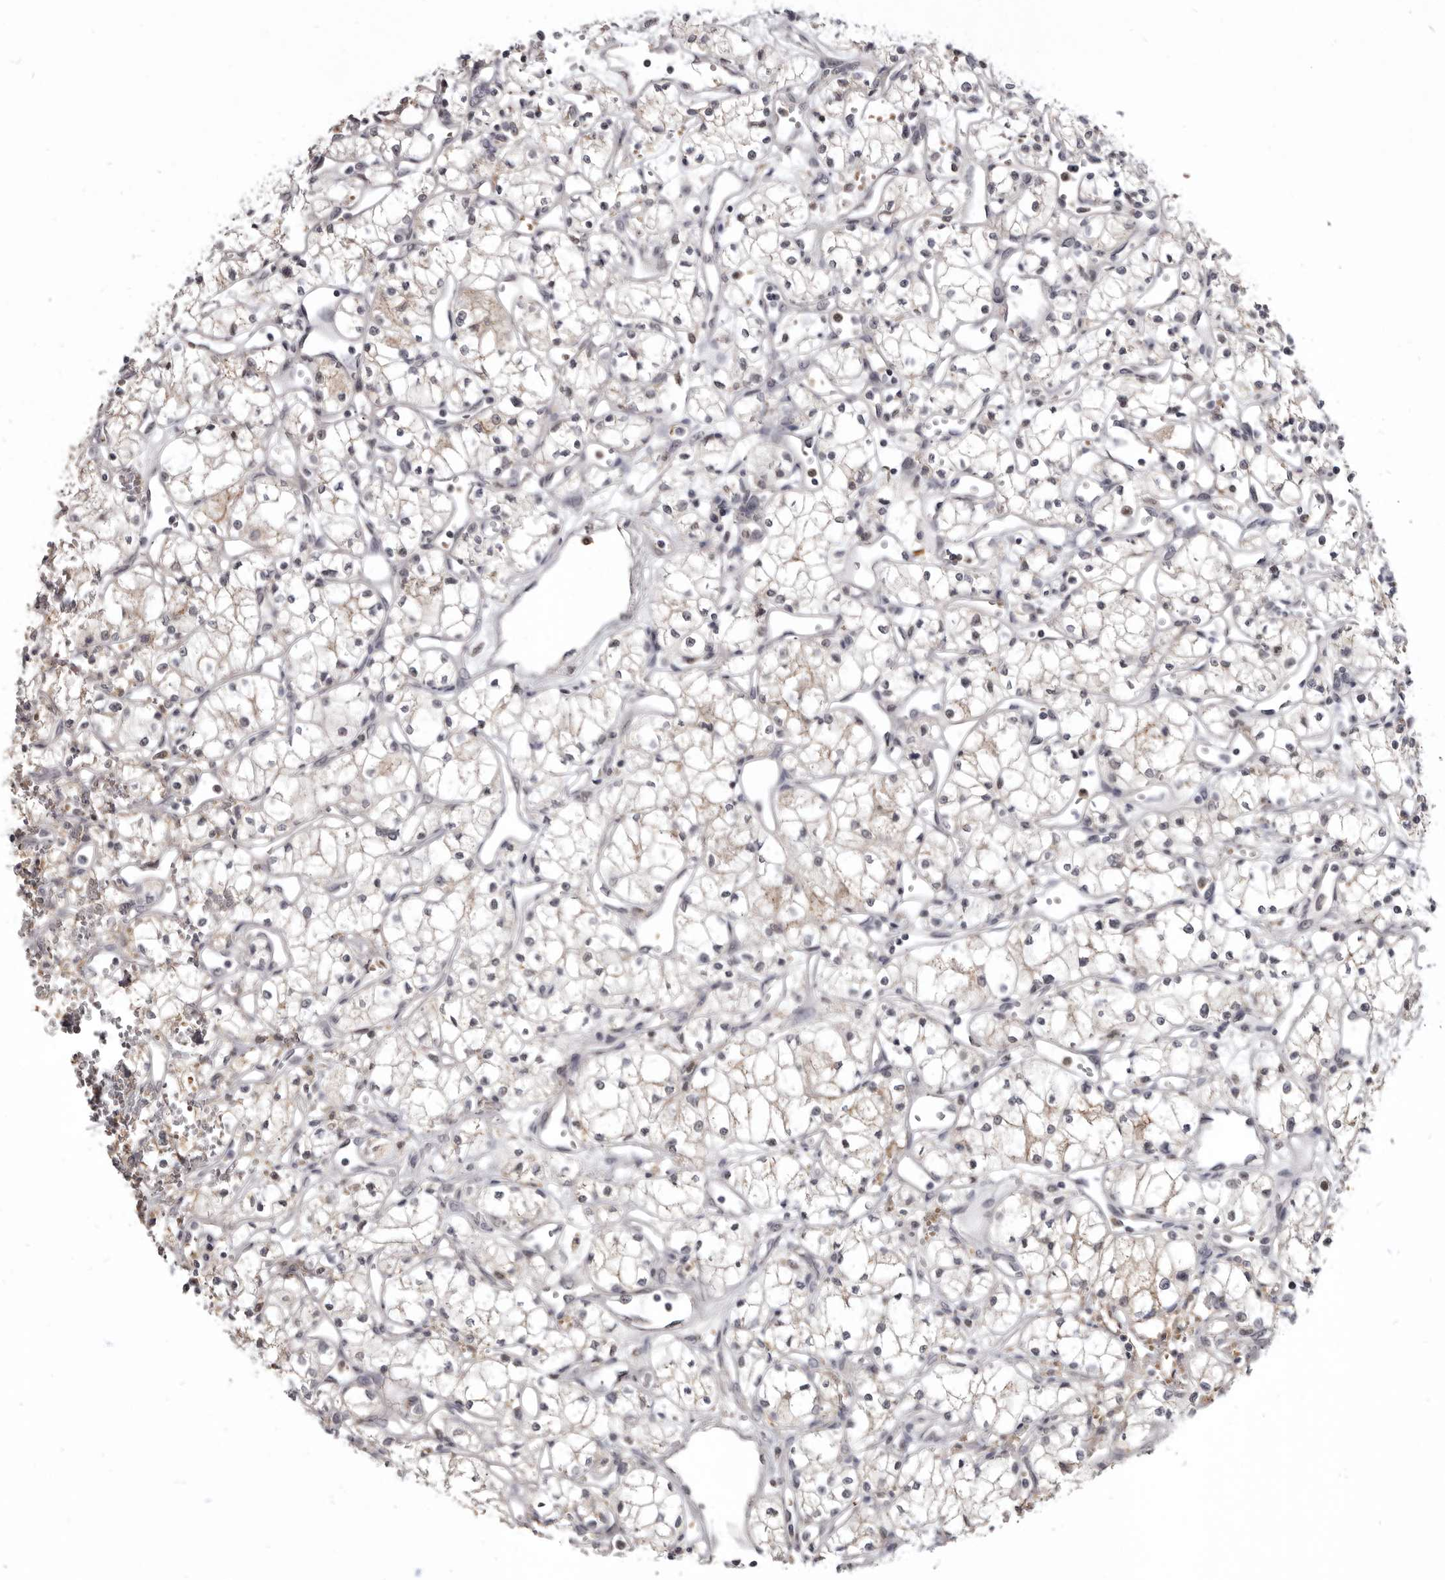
{"staining": {"intensity": "weak", "quantity": "<25%", "location": "cytoplasmic/membranous"}, "tissue": "renal cancer", "cell_type": "Tumor cells", "image_type": "cancer", "snomed": [{"axis": "morphology", "description": "Adenocarcinoma, NOS"}, {"axis": "topography", "description": "Kidney"}], "caption": "DAB (3,3'-diaminobenzidine) immunohistochemical staining of renal cancer (adenocarcinoma) demonstrates no significant expression in tumor cells.", "gene": "CGN", "patient": {"sex": "male", "age": 59}}